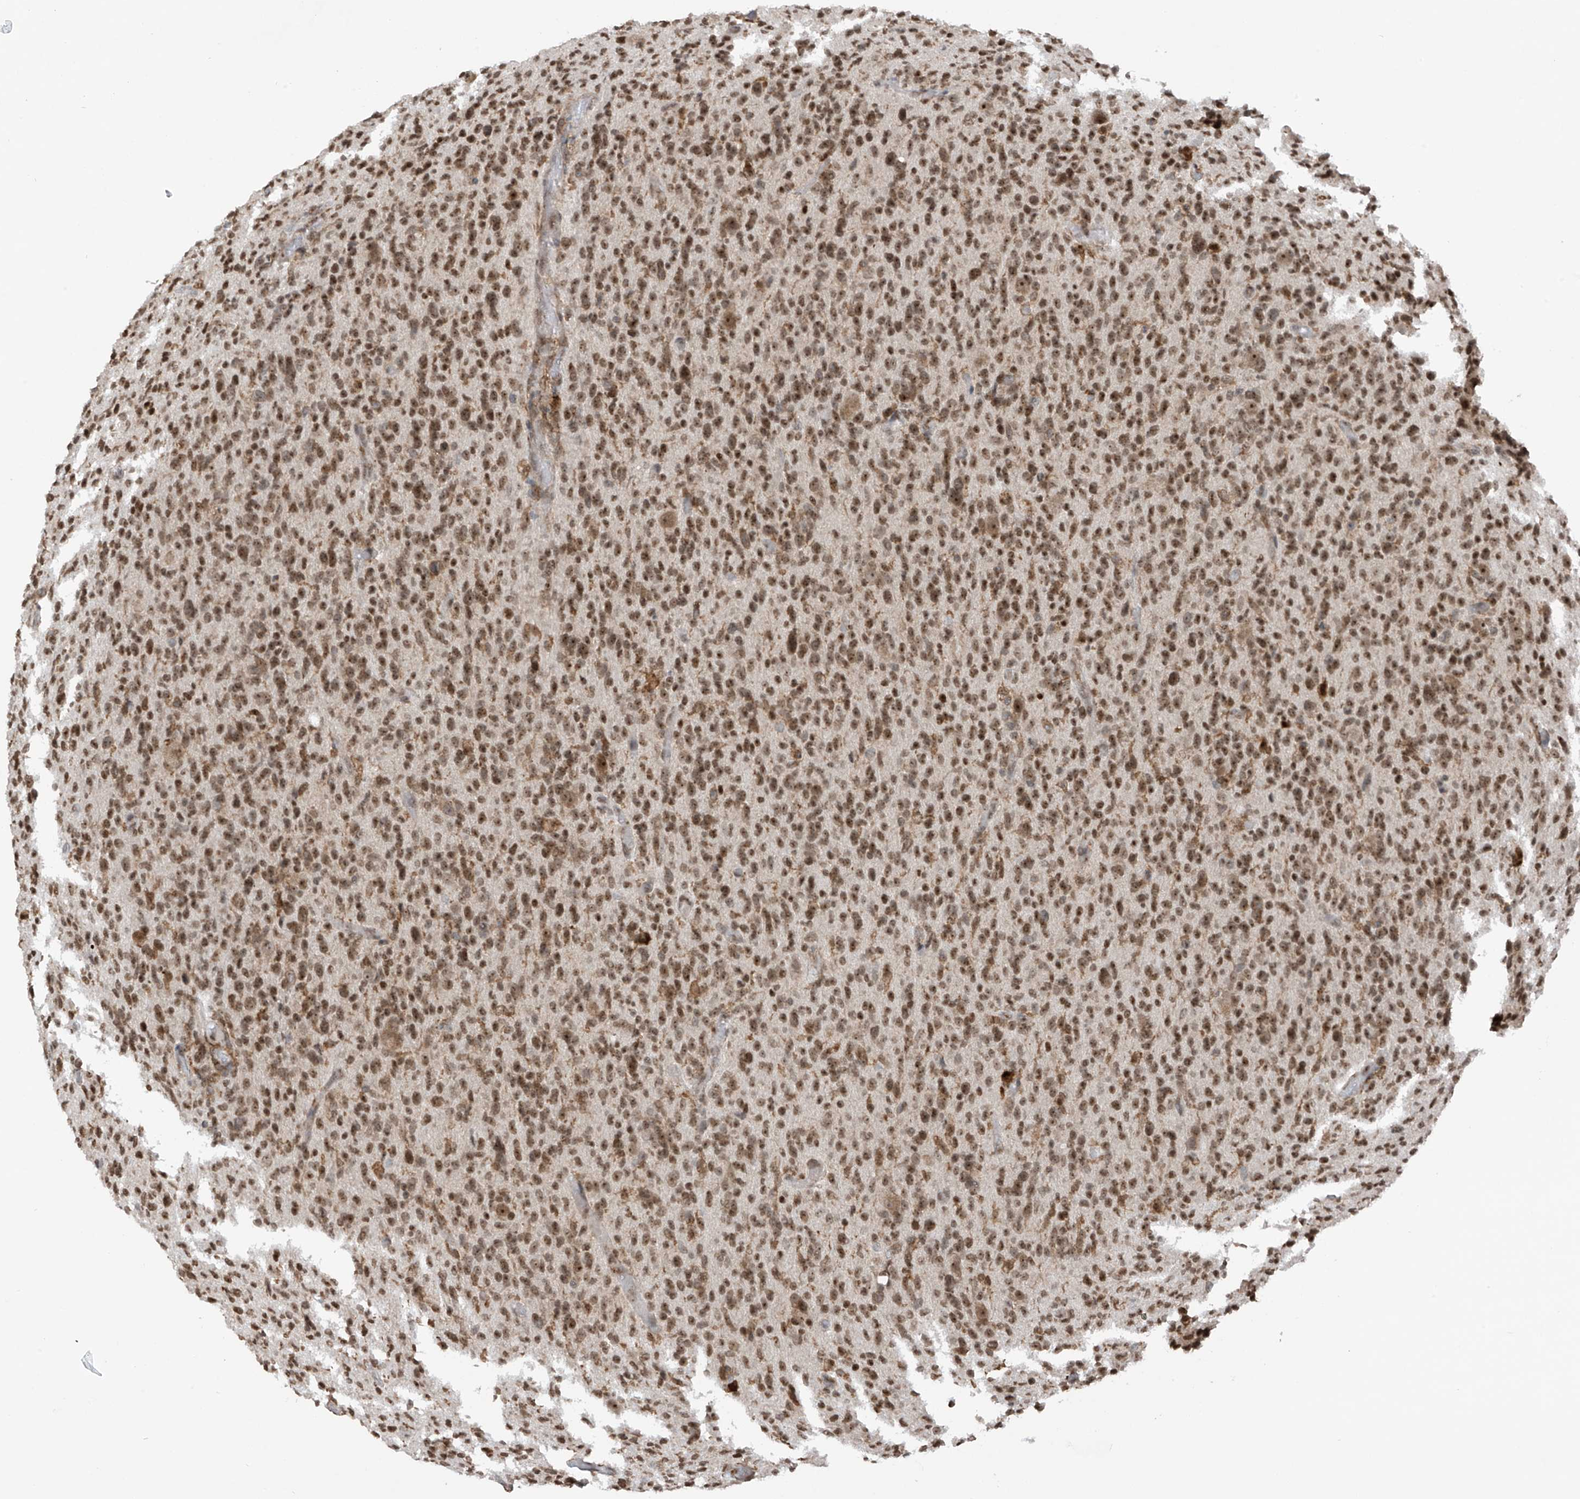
{"staining": {"intensity": "moderate", "quantity": ">75%", "location": "nuclear"}, "tissue": "glioma", "cell_type": "Tumor cells", "image_type": "cancer", "snomed": [{"axis": "morphology", "description": "Glioma, malignant, High grade"}, {"axis": "topography", "description": "Brain"}], "caption": "This photomicrograph exhibits glioma stained with immunohistochemistry (IHC) to label a protein in brown. The nuclear of tumor cells show moderate positivity for the protein. Nuclei are counter-stained blue.", "gene": "REPIN1", "patient": {"sex": "female", "age": 57}}